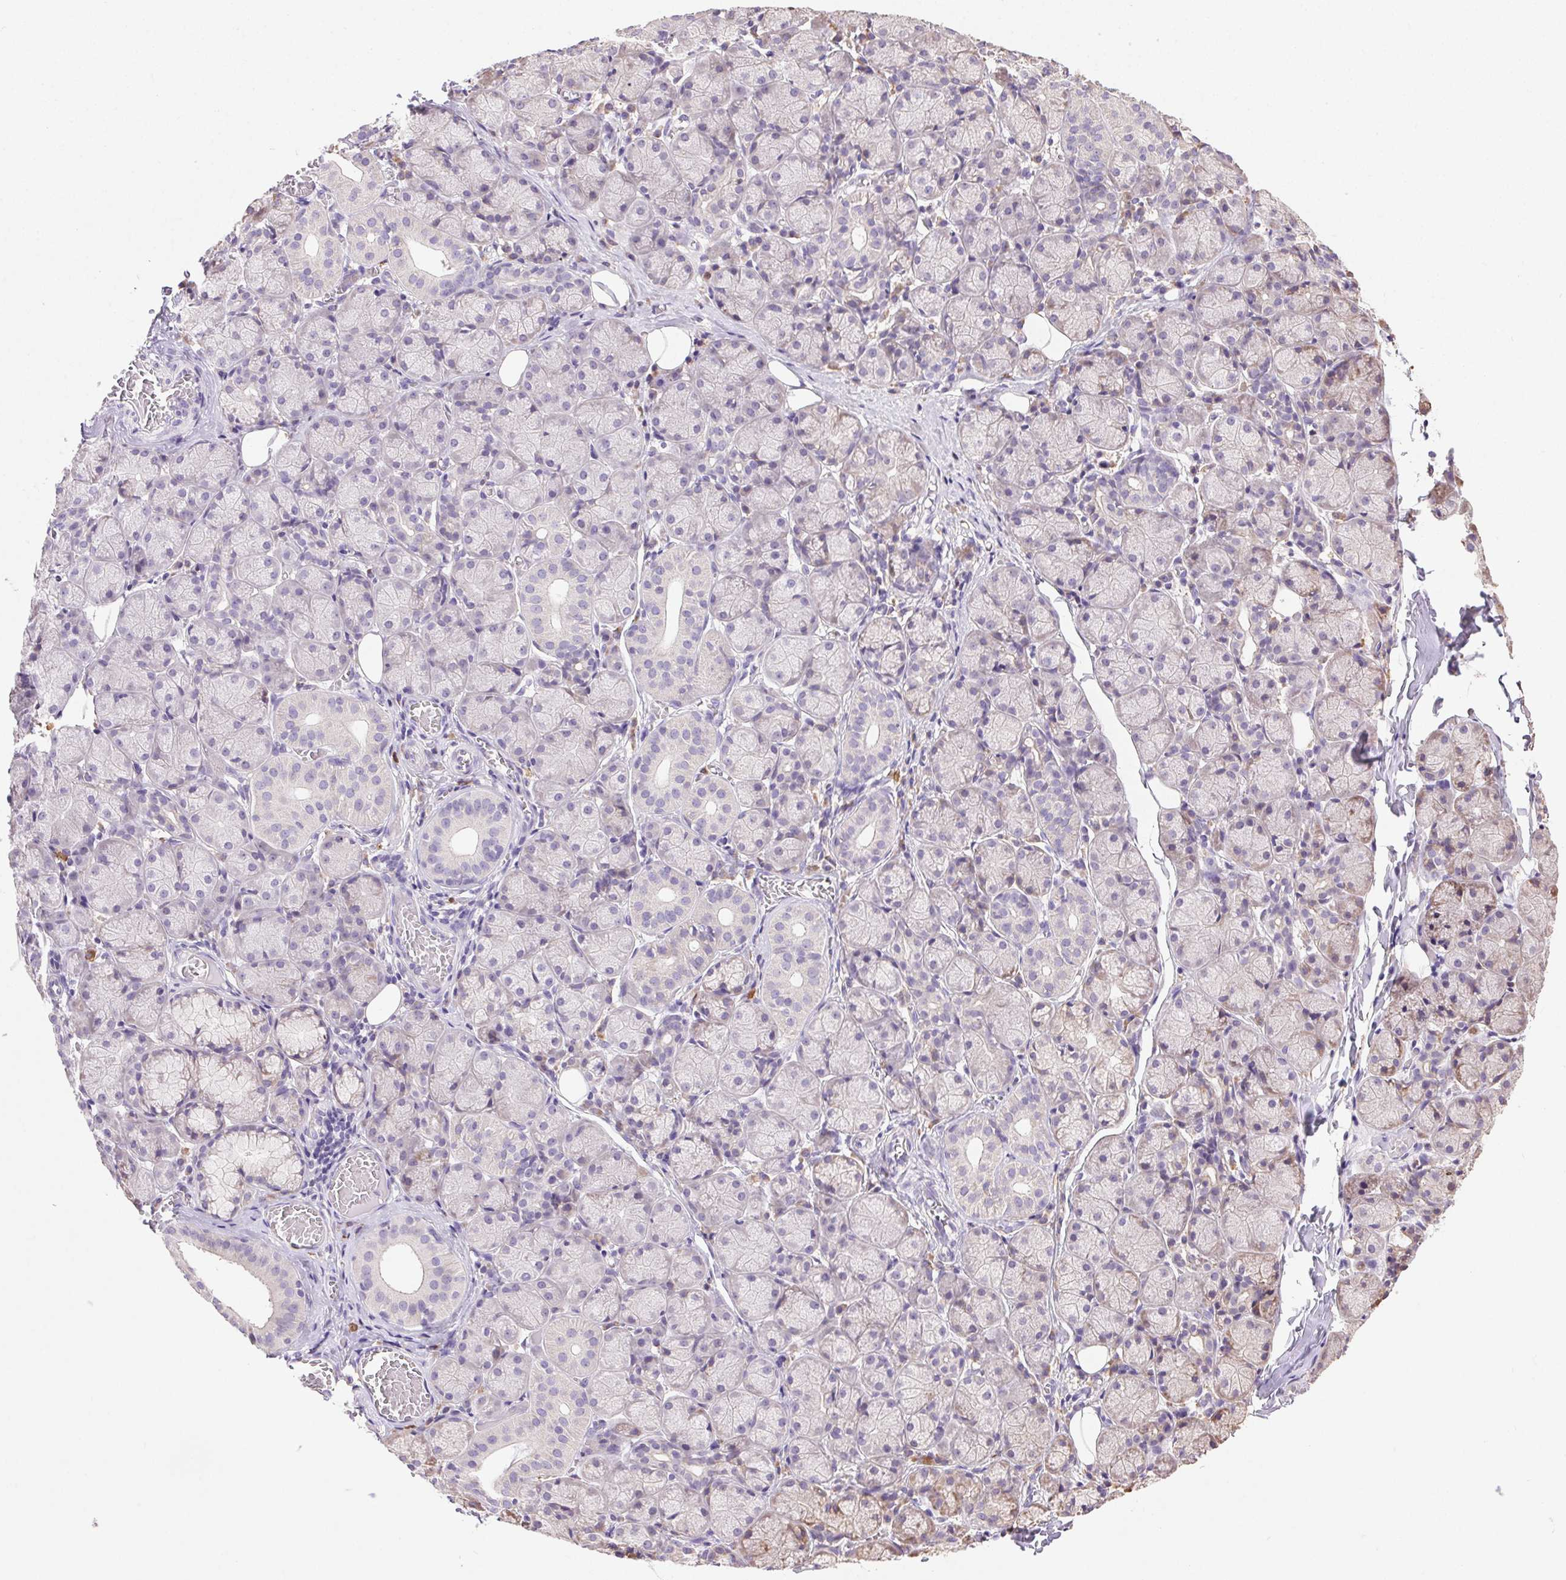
{"staining": {"intensity": "negative", "quantity": "none", "location": "none"}, "tissue": "salivary gland", "cell_type": "Glandular cells", "image_type": "normal", "snomed": [{"axis": "morphology", "description": "Normal tissue, NOS"}, {"axis": "topography", "description": "Salivary gland"}, {"axis": "topography", "description": "Peripheral nerve tissue"}], "caption": "The micrograph displays no staining of glandular cells in benign salivary gland.", "gene": "SNX31", "patient": {"sex": "female", "age": 24}}